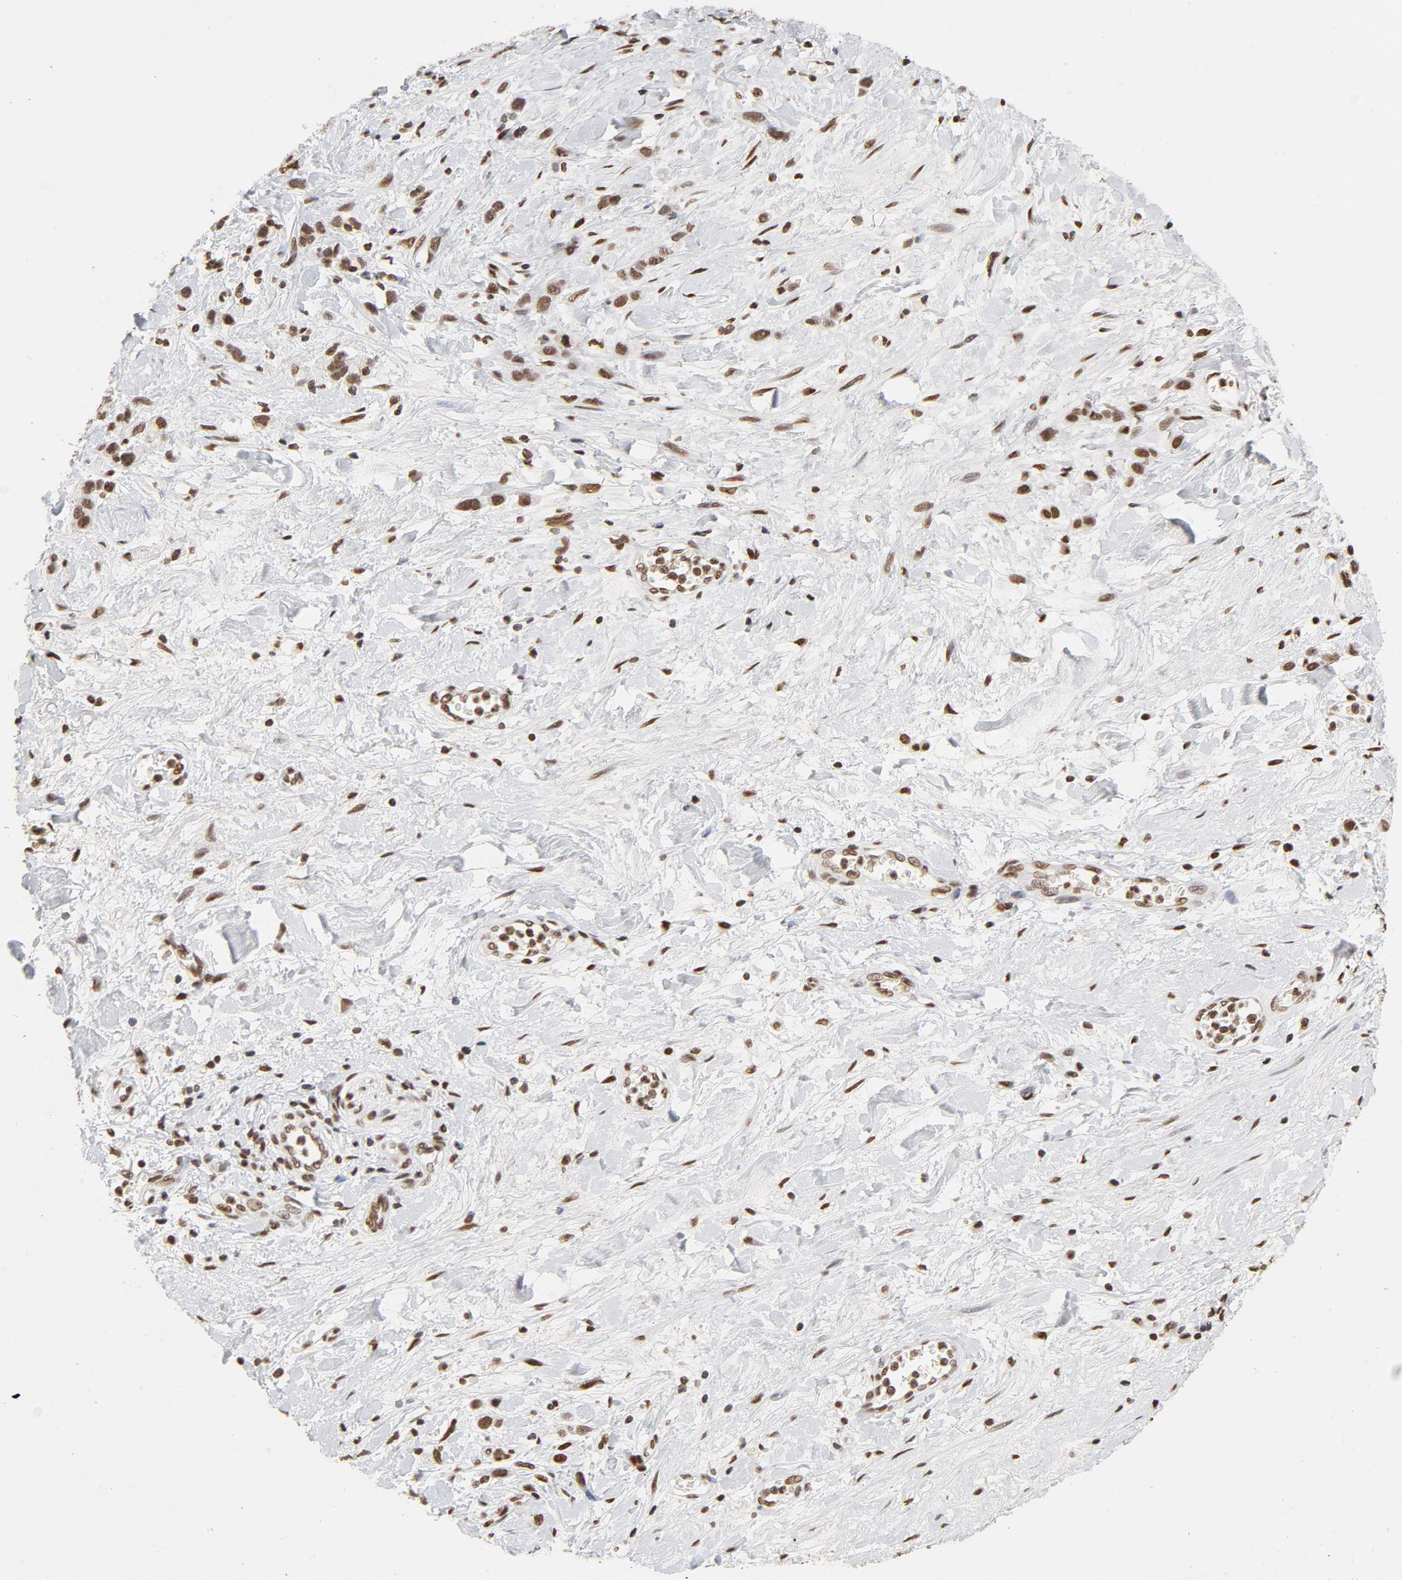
{"staining": {"intensity": "moderate", "quantity": ">75%", "location": "nuclear"}, "tissue": "stomach cancer", "cell_type": "Tumor cells", "image_type": "cancer", "snomed": [{"axis": "morphology", "description": "Normal tissue, NOS"}, {"axis": "morphology", "description": "Adenocarcinoma, NOS"}, {"axis": "morphology", "description": "Adenocarcinoma, High grade"}, {"axis": "topography", "description": "Stomach, upper"}, {"axis": "topography", "description": "Stomach"}], "caption": "Immunohistochemistry (IHC) (DAB (3,3'-diaminobenzidine)) staining of stomach cancer displays moderate nuclear protein expression in about >75% of tumor cells.", "gene": "TP53BP1", "patient": {"sex": "female", "age": 65}}